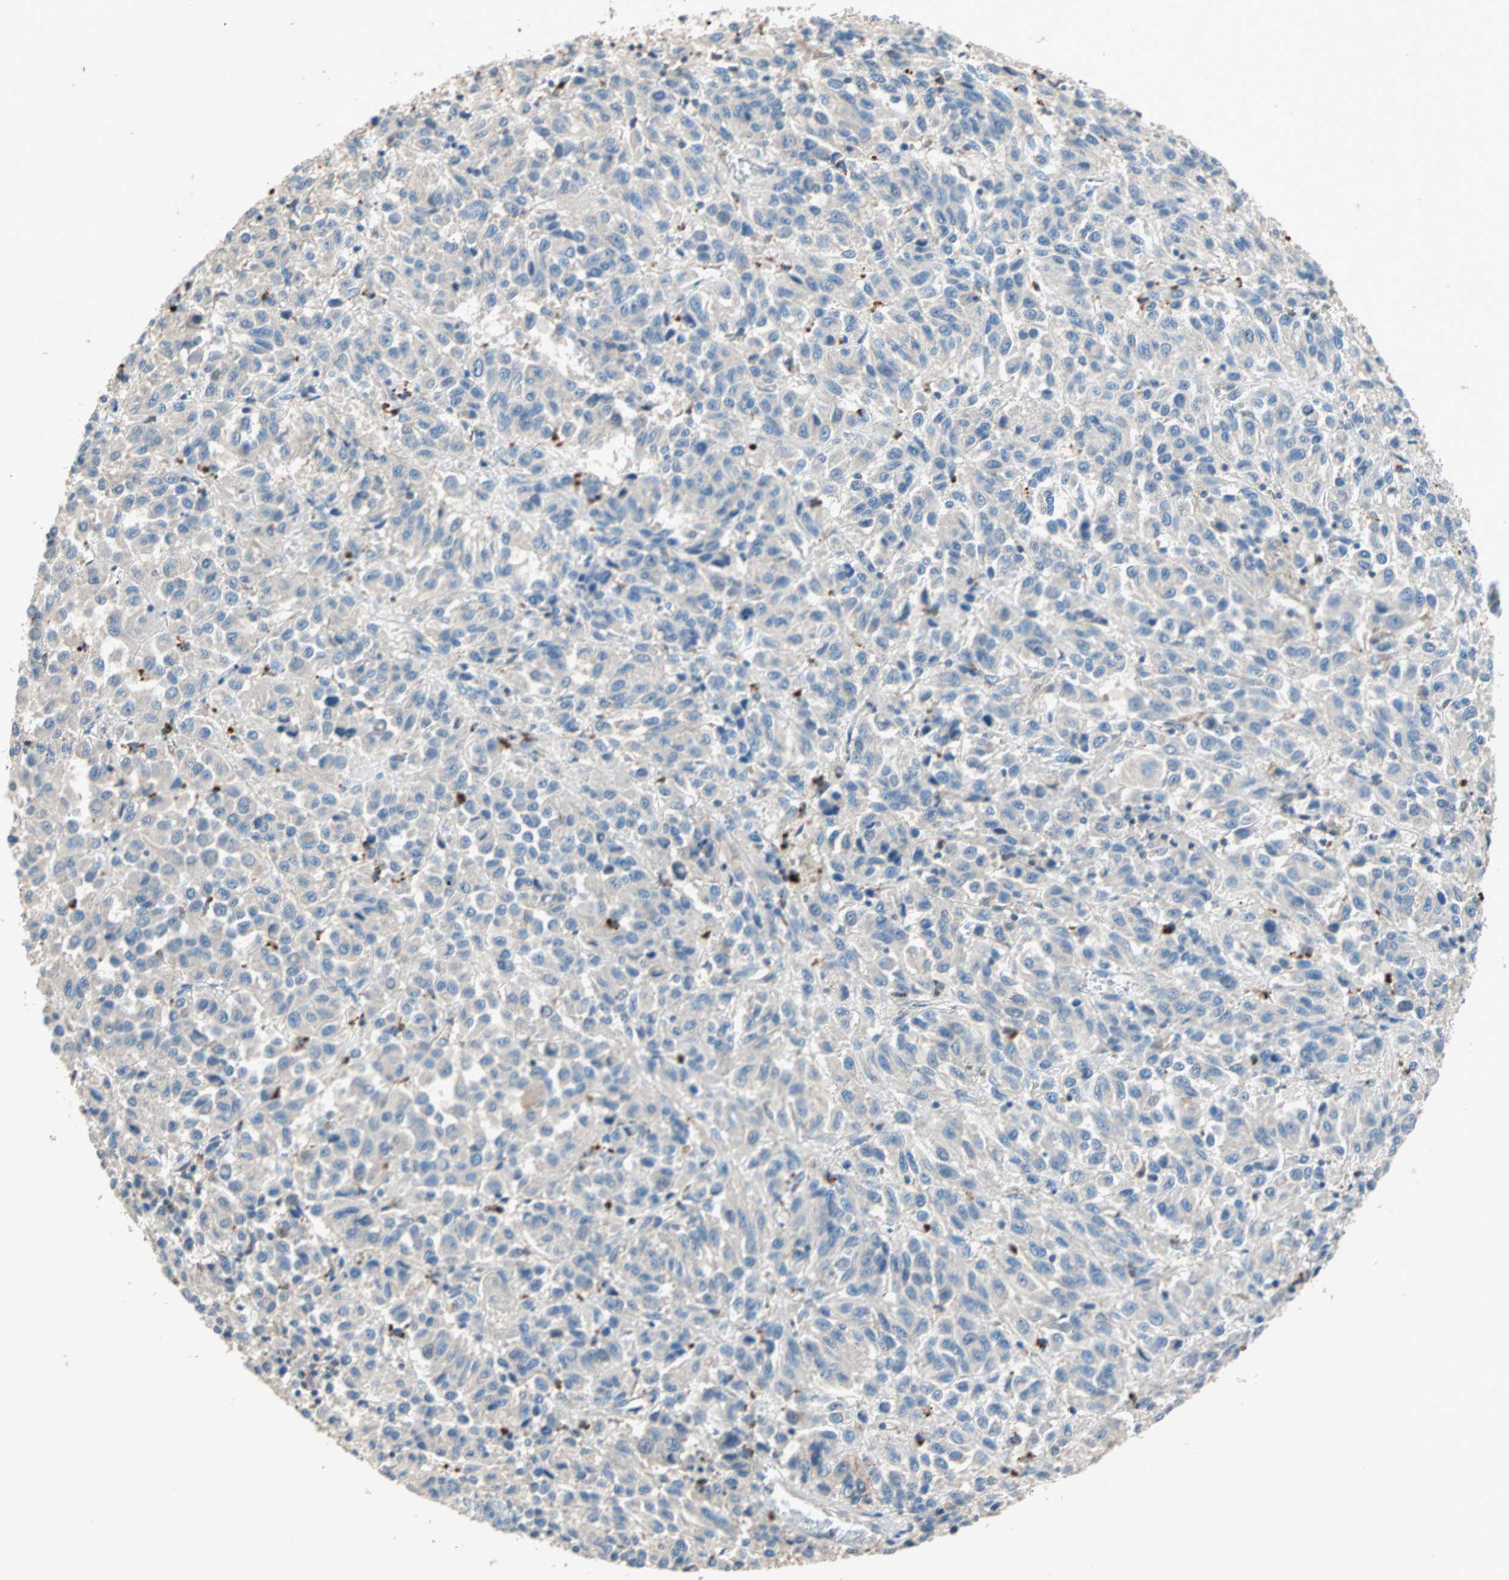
{"staining": {"intensity": "negative", "quantity": "none", "location": "none"}, "tissue": "melanoma", "cell_type": "Tumor cells", "image_type": "cancer", "snomed": [{"axis": "morphology", "description": "Malignant melanoma, Metastatic site"}, {"axis": "topography", "description": "Lung"}], "caption": "This is an immunohistochemistry (IHC) micrograph of human malignant melanoma (metastatic site). There is no positivity in tumor cells.", "gene": "ADAP1", "patient": {"sex": "male", "age": 64}}